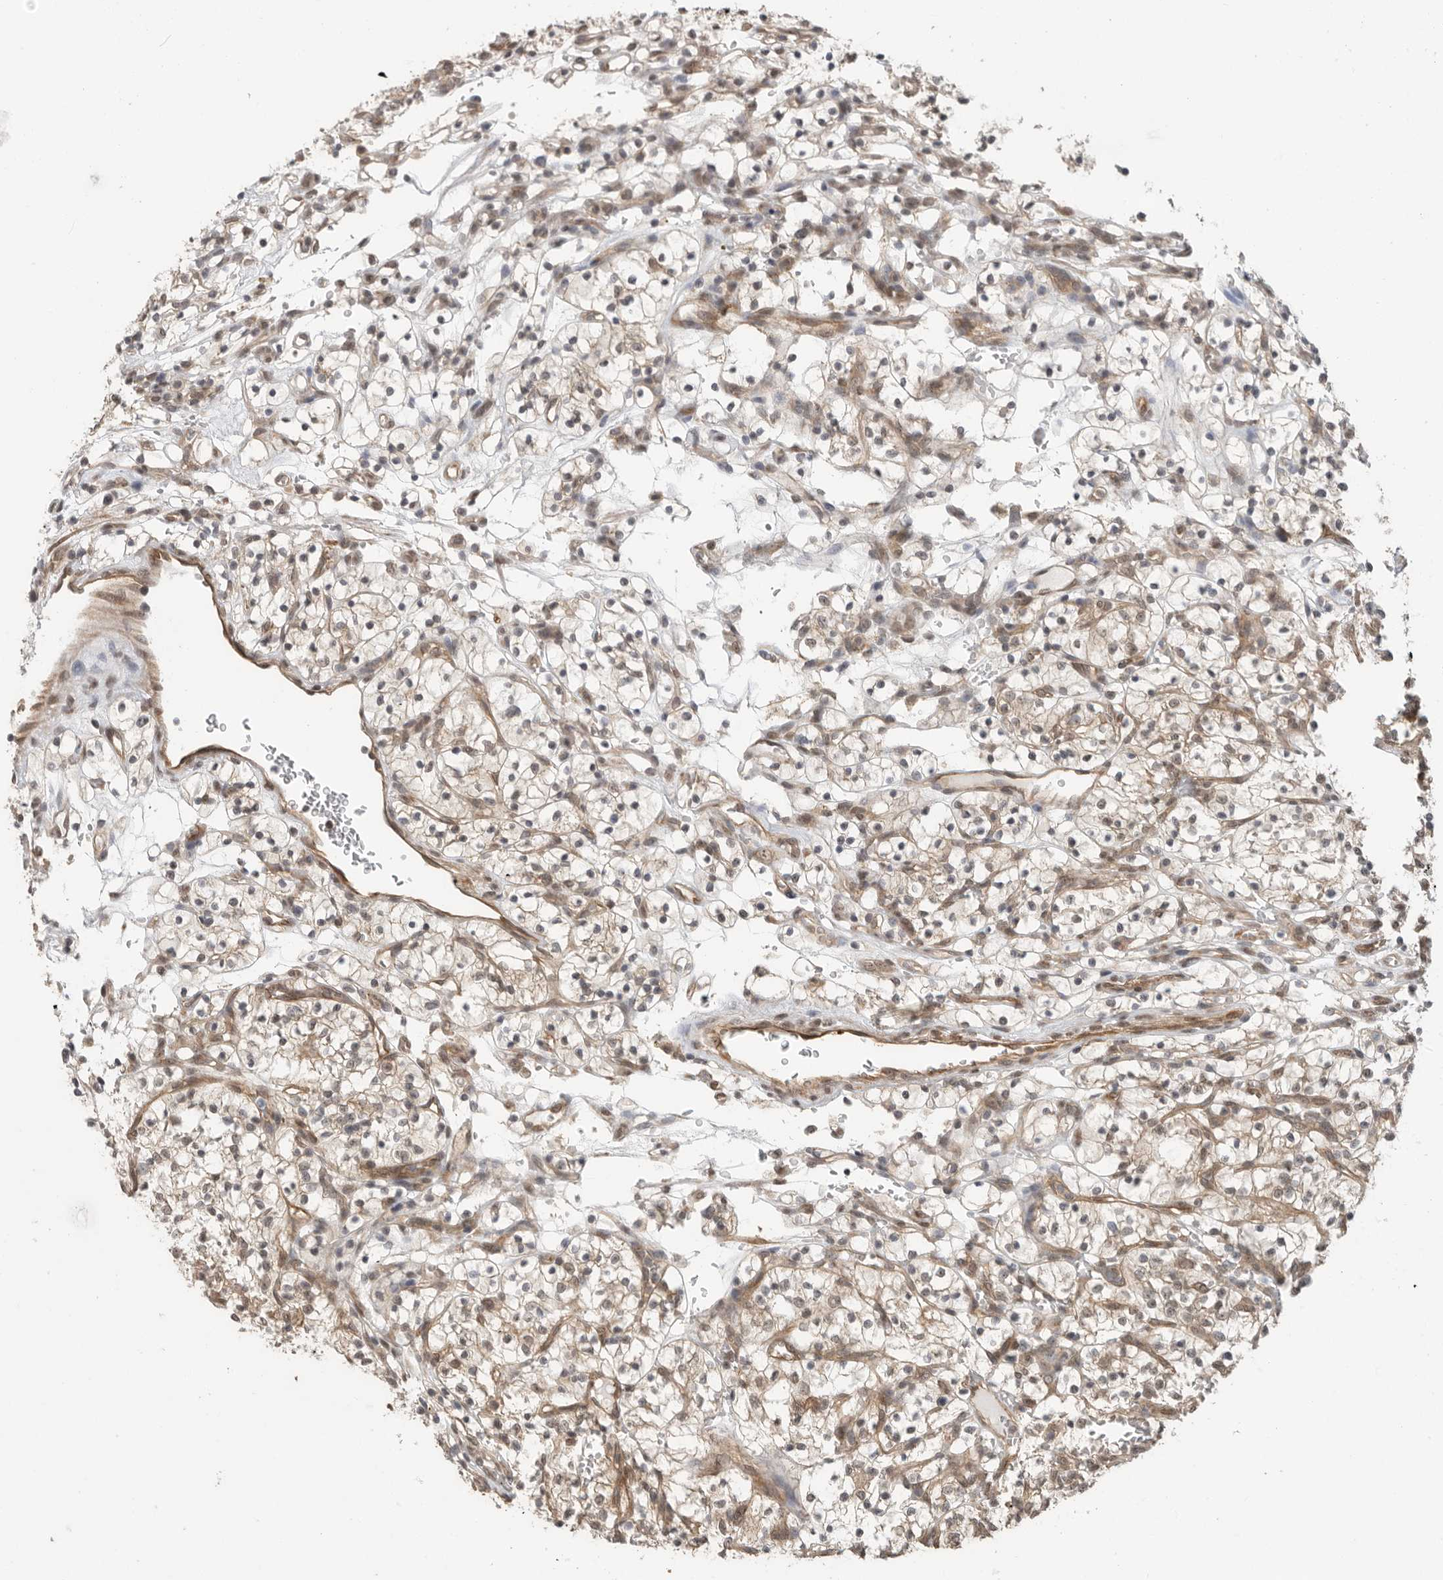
{"staining": {"intensity": "weak", "quantity": "<25%", "location": "cytoplasmic/membranous"}, "tissue": "renal cancer", "cell_type": "Tumor cells", "image_type": "cancer", "snomed": [{"axis": "morphology", "description": "Adenocarcinoma, NOS"}, {"axis": "topography", "description": "Kidney"}], "caption": "A high-resolution micrograph shows immunohistochemistry staining of adenocarcinoma (renal), which displays no significant expression in tumor cells. (DAB (3,3'-diaminobenzidine) immunohistochemistry (IHC) with hematoxylin counter stain).", "gene": "VPS50", "patient": {"sex": "female", "age": 57}}